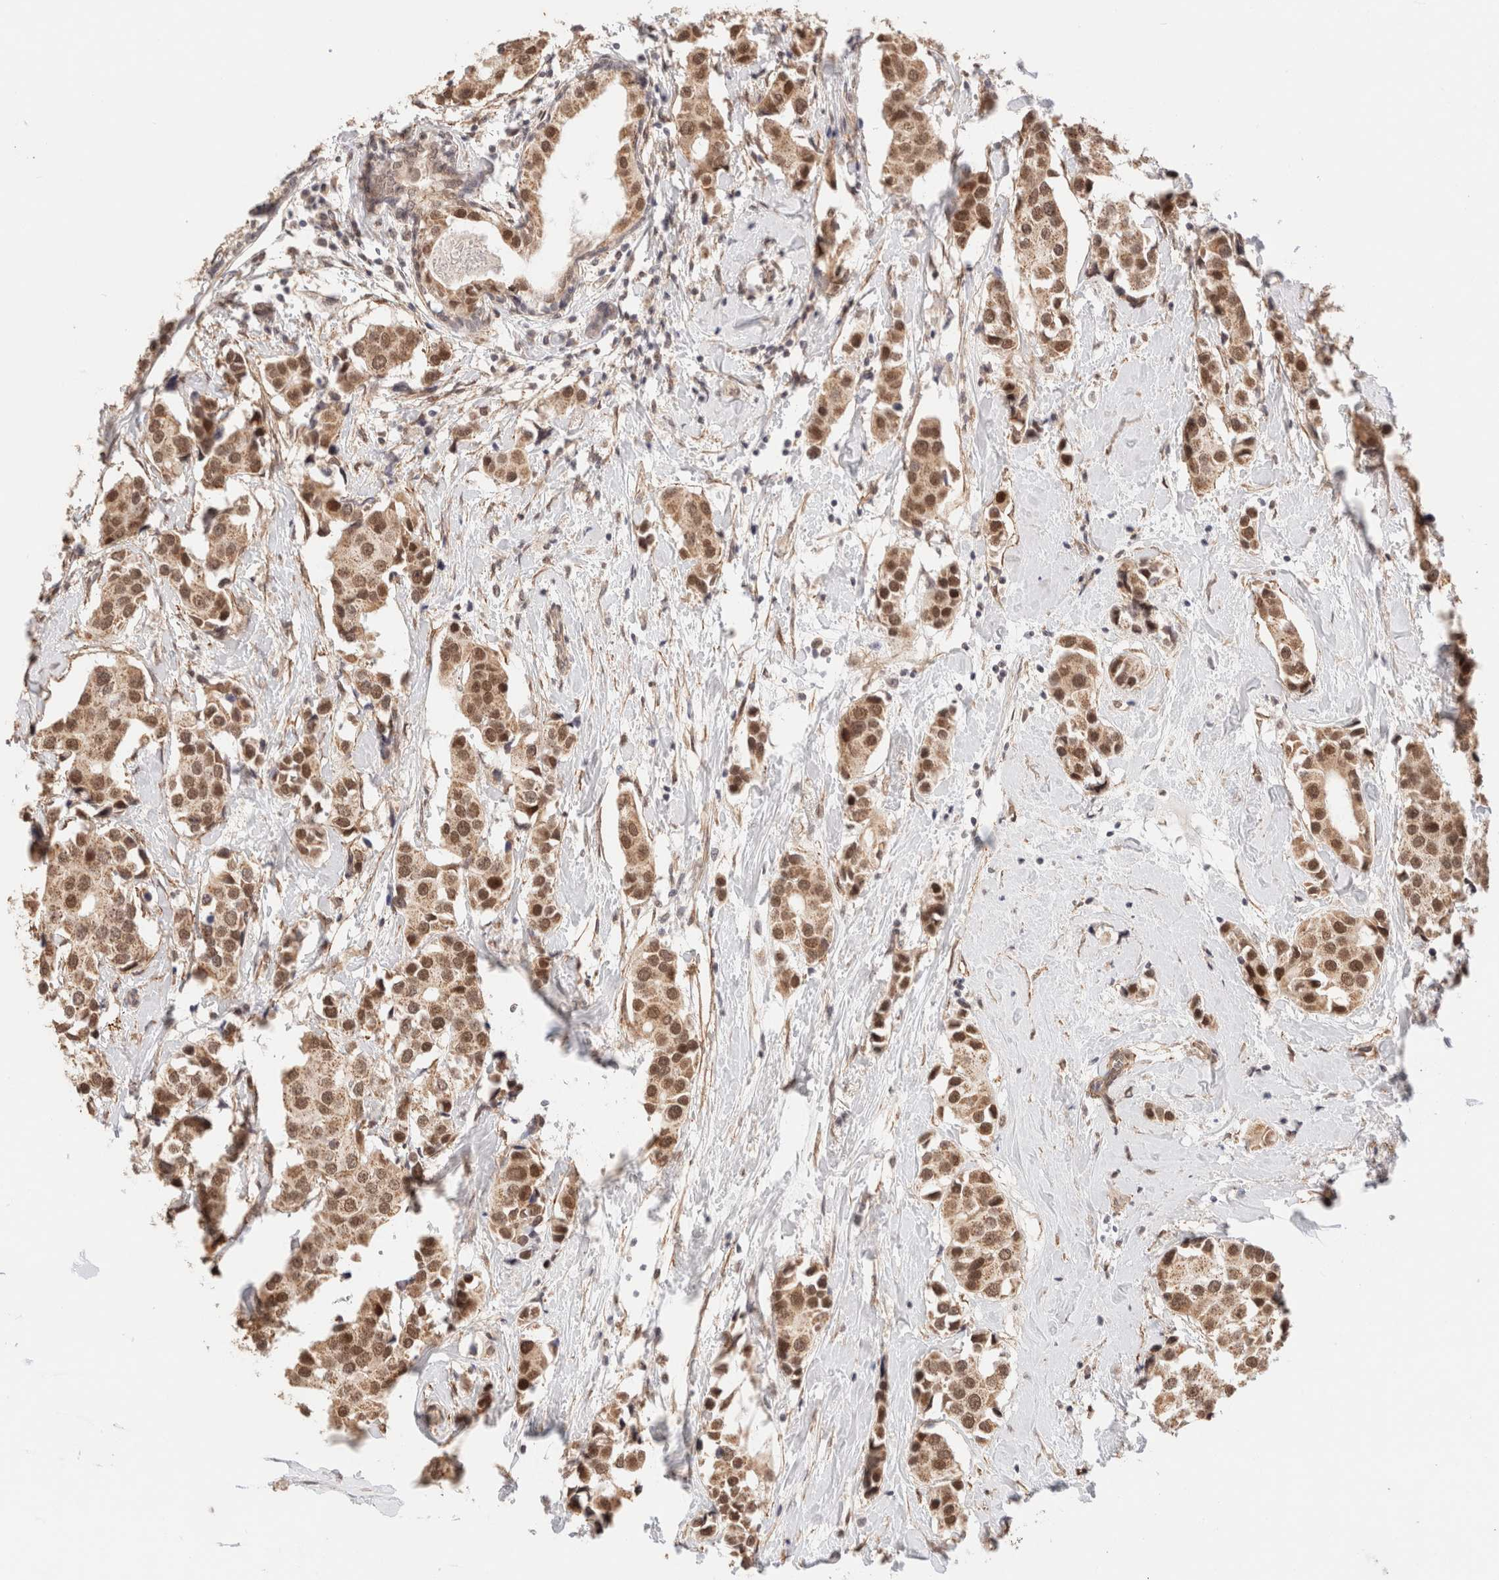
{"staining": {"intensity": "strong", "quantity": ">75%", "location": "cytoplasmic/membranous,nuclear"}, "tissue": "breast cancer", "cell_type": "Tumor cells", "image_type": "cancer", "snomed": [{"axis": "morphology", "description": "Normal tissue, NOS"}, {"axis": "morphology", "description": "Duct carcinoma"}, {"axis": "topography", "description": "Breast"}], "caption": "Brown immunohistochemical staining in human invasive ductal carcinoma (breast) displays strong cytoplasmic/membranous and nuclear staining in approximately >75% of tumor cells.", "gene": "BRPF3", "patient": {"sex": "female", "age": 39}}